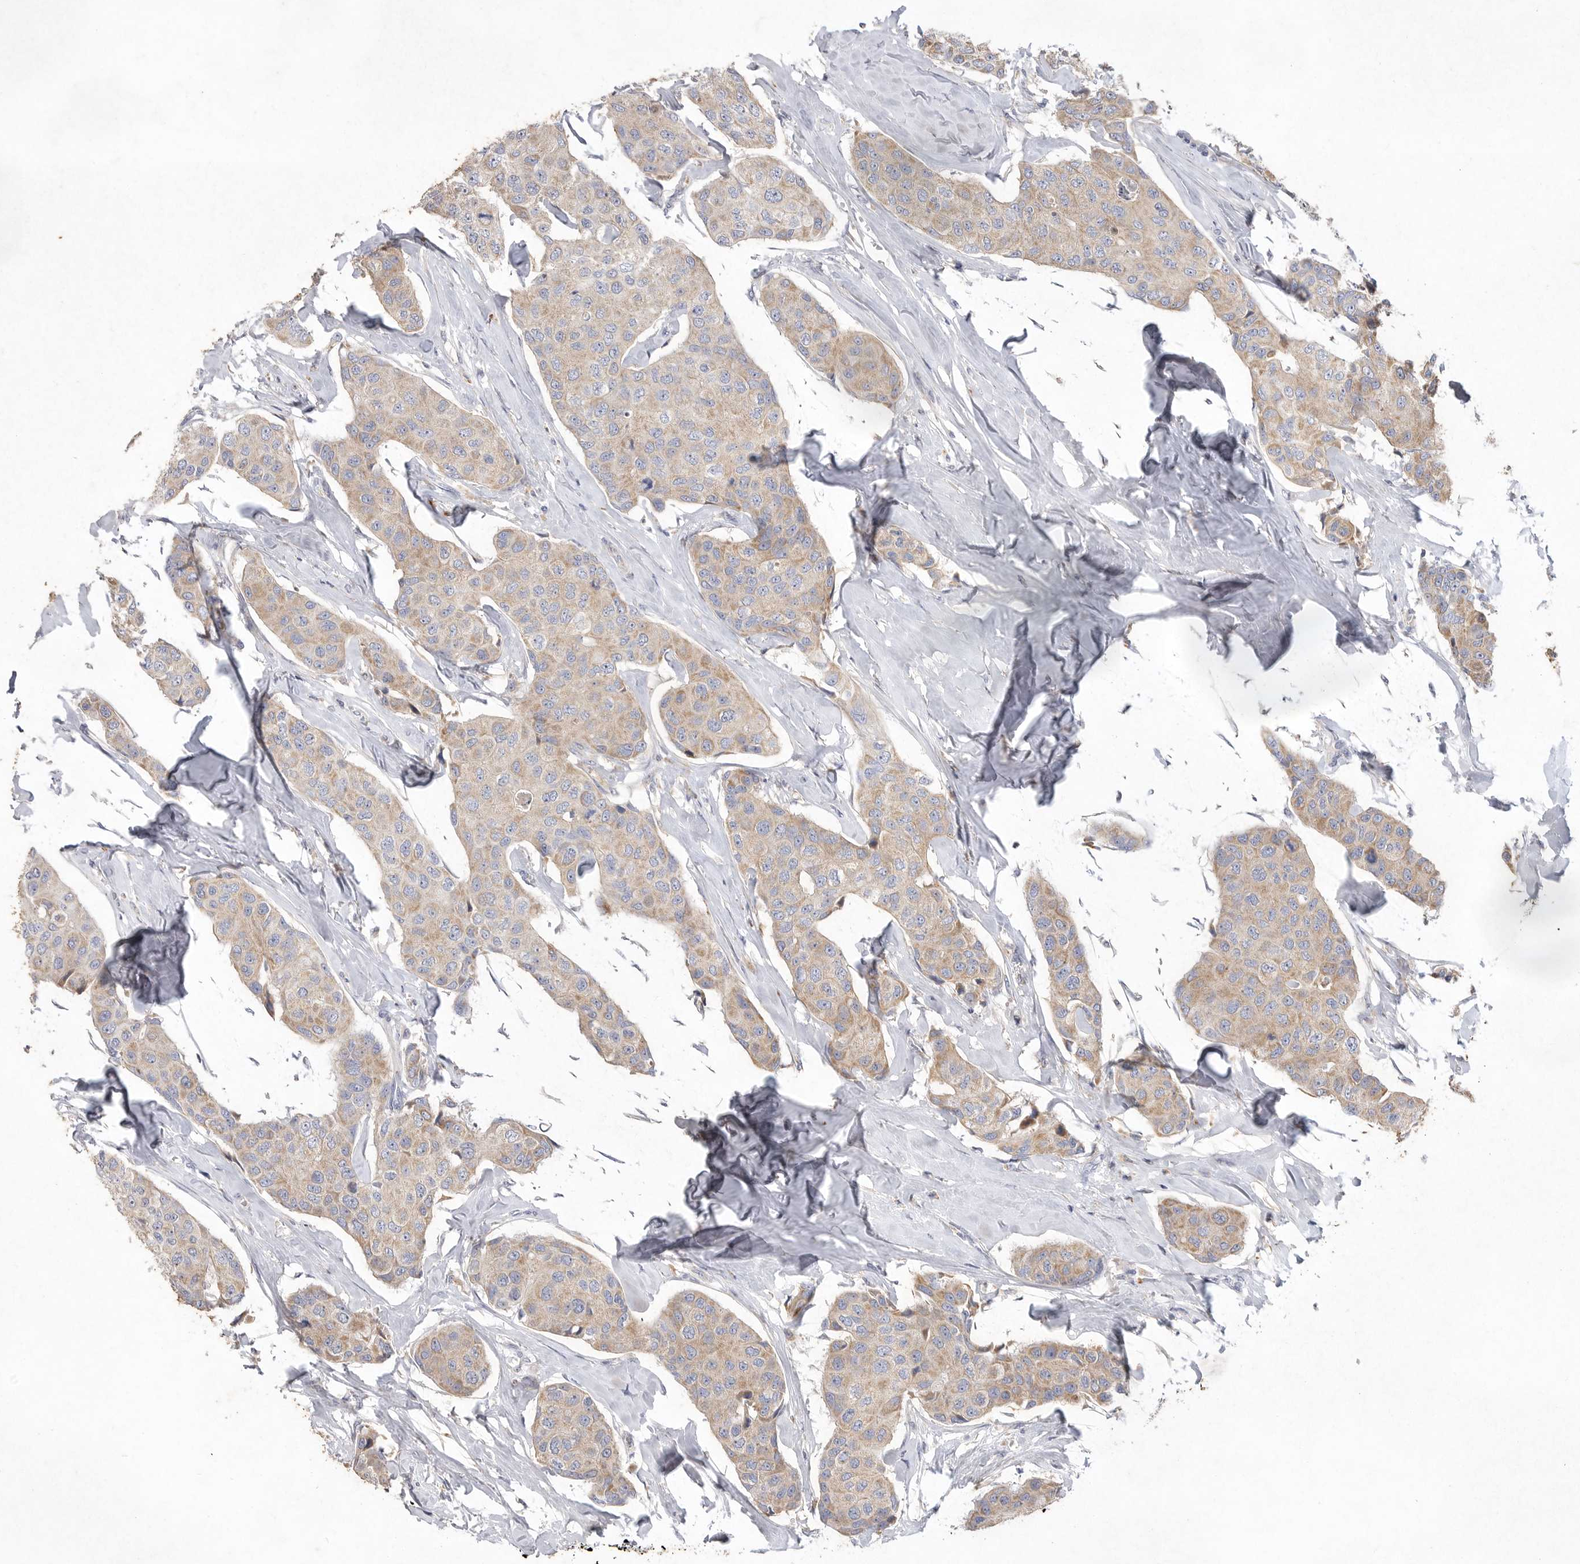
{"staining": {"intensity": "weak", "quantity": ">75%", "location": "cytoplasmic/membranous"}, "tissue": "breast cancer", "cell_type": "Tumor cells", "image_type": "cancer", "snomed": [{"axis": "morphology", "description": "Duct carcinoma"}, {"axis": "topography", "description": "Breast"}], "caption": "An immunohistochemistry (IHC) image of tumor tissue is shown. Protein staining in brown highlights weak cytoplasmic/membranous positivity in infiltrating ductal carcinoma (breast) within tumor cells.", "gene": "MRPL41", "patient": {"sex": "female", "age": 80}}